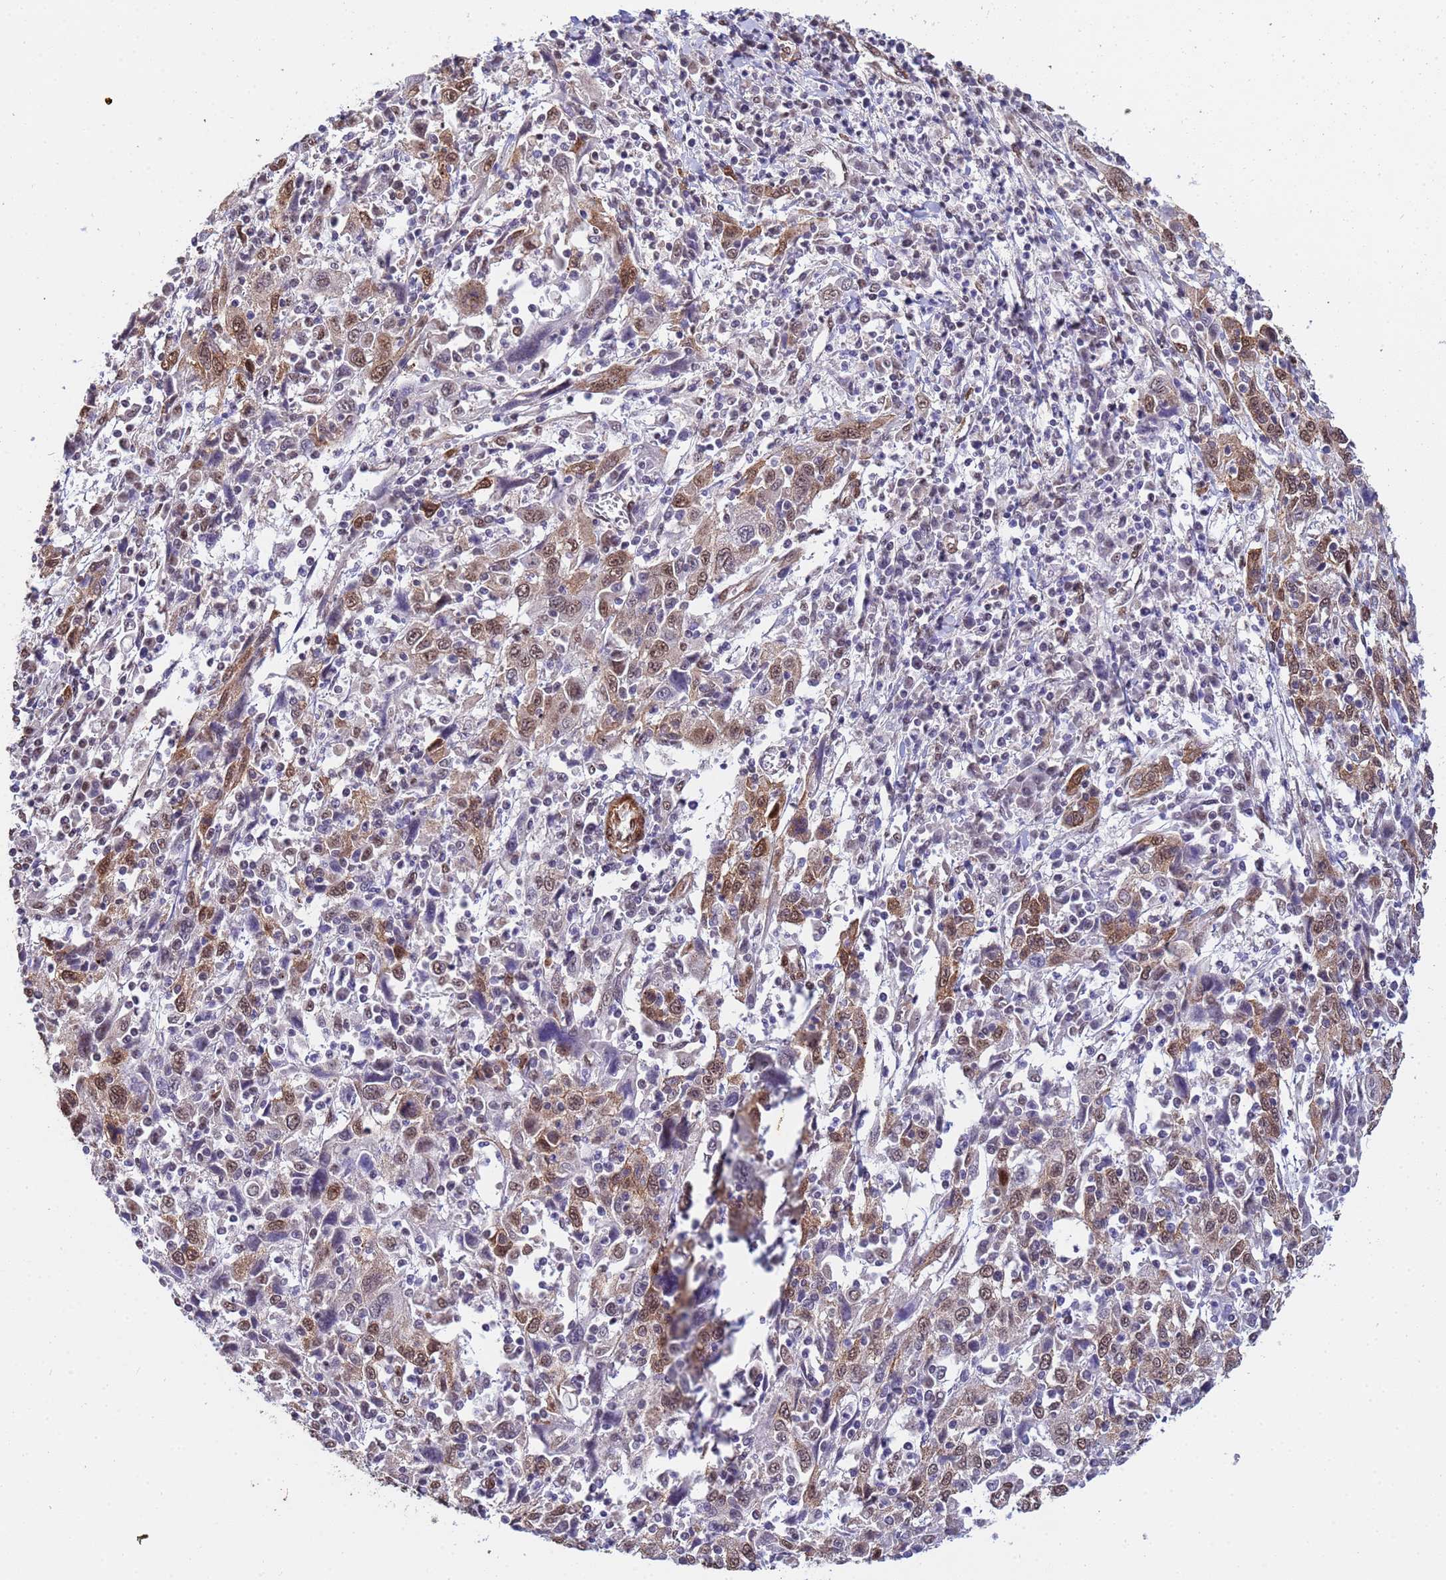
{"staining": {"intensity": "moderate", "quantity": "25%-75%", "location": "cytoplasmic/membranous,nuclear"}, "tissue": "cervical cancer", "cell_type": "Tumor cells", "image_type": "cancer", "snomed": [{"axis": "morphology", "description": "Squamous cell carcinoma, NOS"}, {"axis": "topography", "description": "Cervix"}], "caption": "Immunohistochemistry micrograph of human cervical cancer stained for a protein (brown), which exhibits medium levels of moderate cytoplasmic/membranous and nuclear staining in approximately 25%-75% of tumor cells.", "gene": "TRIP6", "patient": {"sex": "female", "age": 46}}